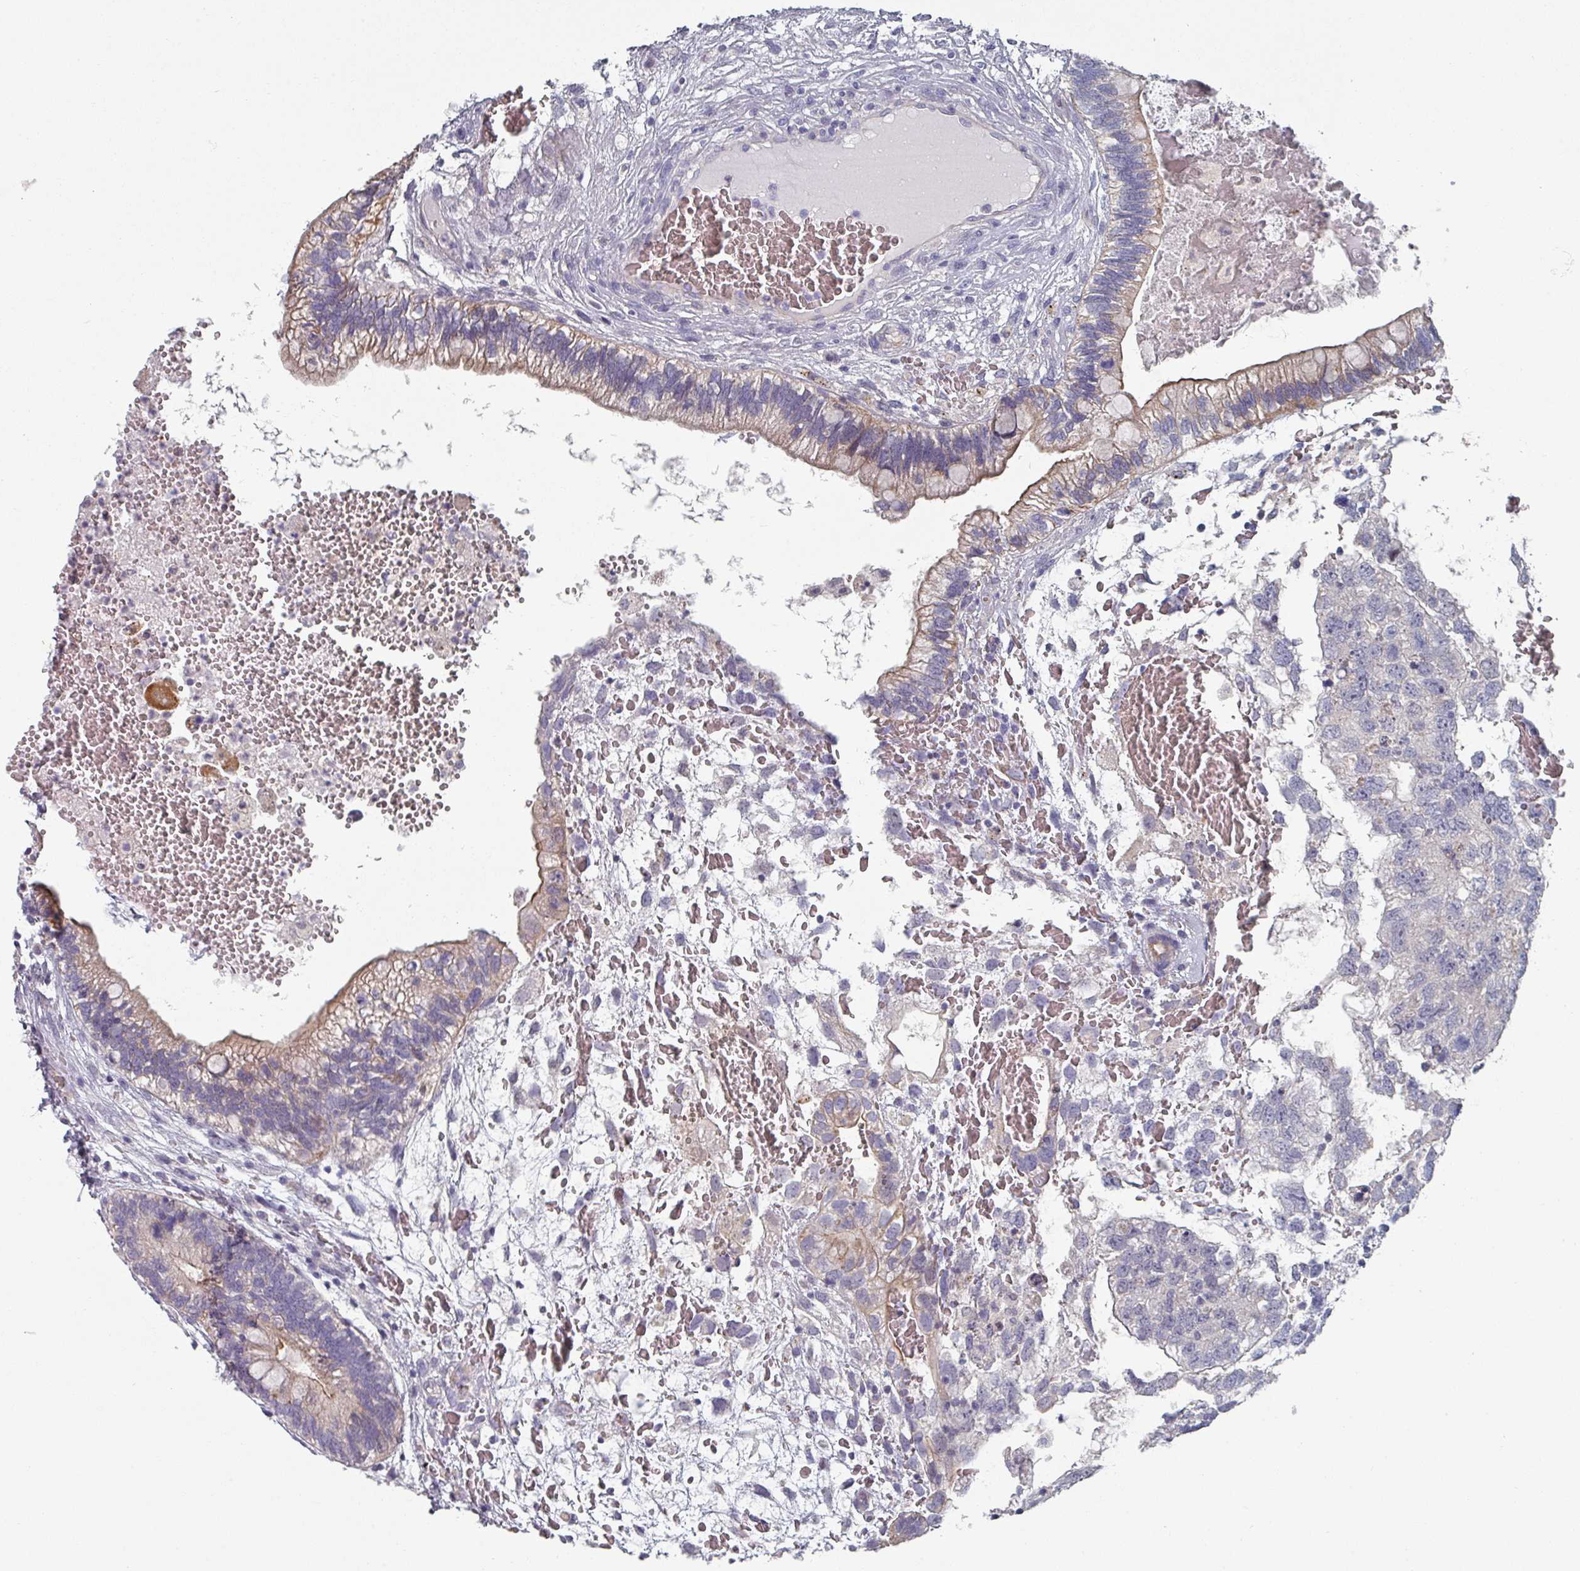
{"staining": {"intensity": "weak", "quantity": "25%-75%", "location": "cytoplasmic/membranous"}, "tissue": "testis cancer", "cell_type": "Tumor cells", "image_type": "cancer", "snomed": [{"axis": "morphology", "description": "Seminoma, NOS"}, {"axis": "morphology", "description": "Carcinoma, Embryonal, NOS"}, {"axis": "topography", "description": "Testis"}], "caption": "Testis cancer stained for a protein (brown) displays weak cytoplasmic/membranous positive expression in approximately 25%-75% of tumor cells.", "gene": "EFL1", "patient": {"sex": "male", "age": 29}}